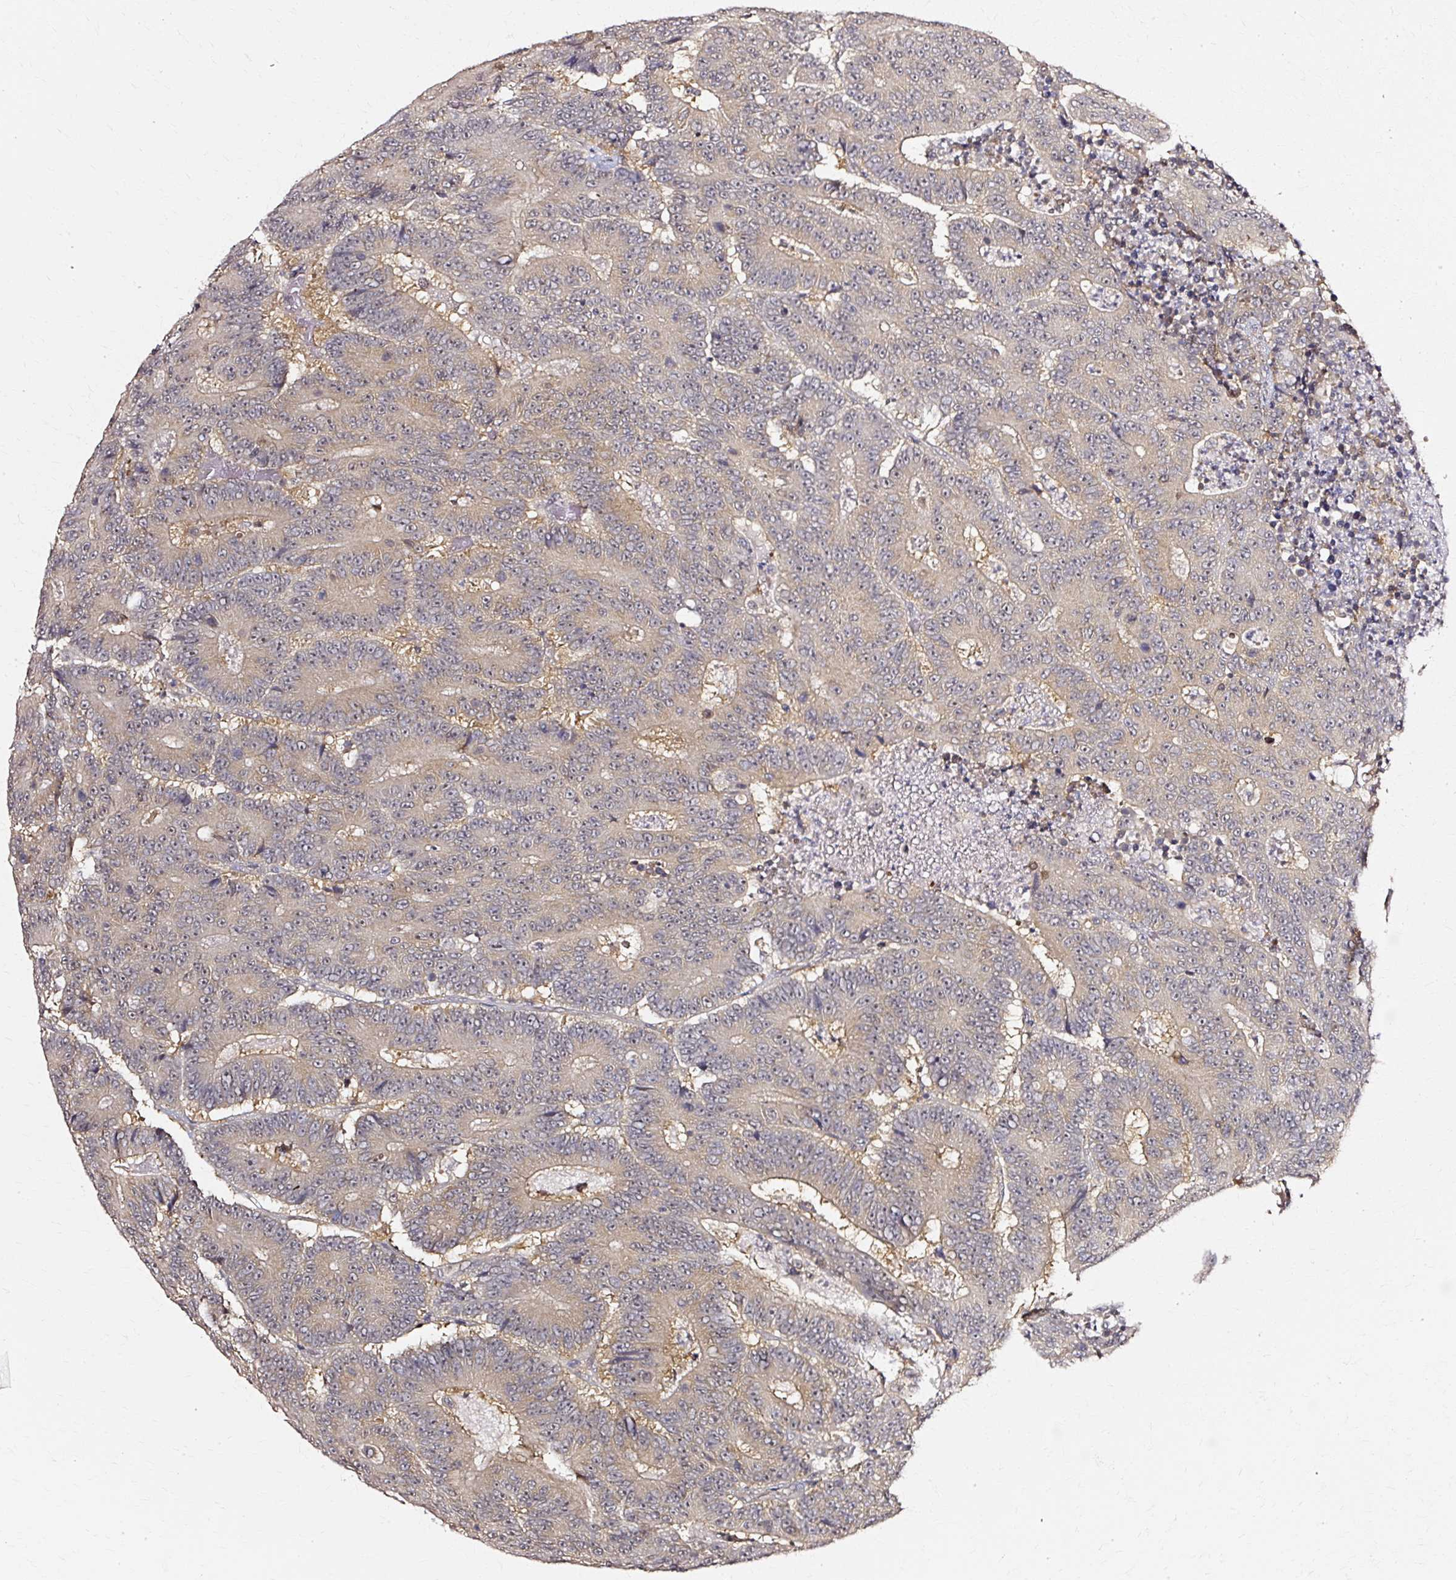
{"staining": {"intensity": "weak", "quantity": "<25%", "location": "cytoplasmic/membranous"}, "tissue": "colorectal cancer", "cell_type": "Tumor cells", "image_type": "cancer", "snomed": [{"axis": "morphology", "description": "Adenocarcinoma, NOS"}, {"axis": "topography", "description": "Colon"}], "caption": "Histopathology image shows no protein staining in tumor cells of adenocarcinoma (colorectal) tissue.", "gene": "RGPD5", "patient": {"sex": "male", "age": 83}}